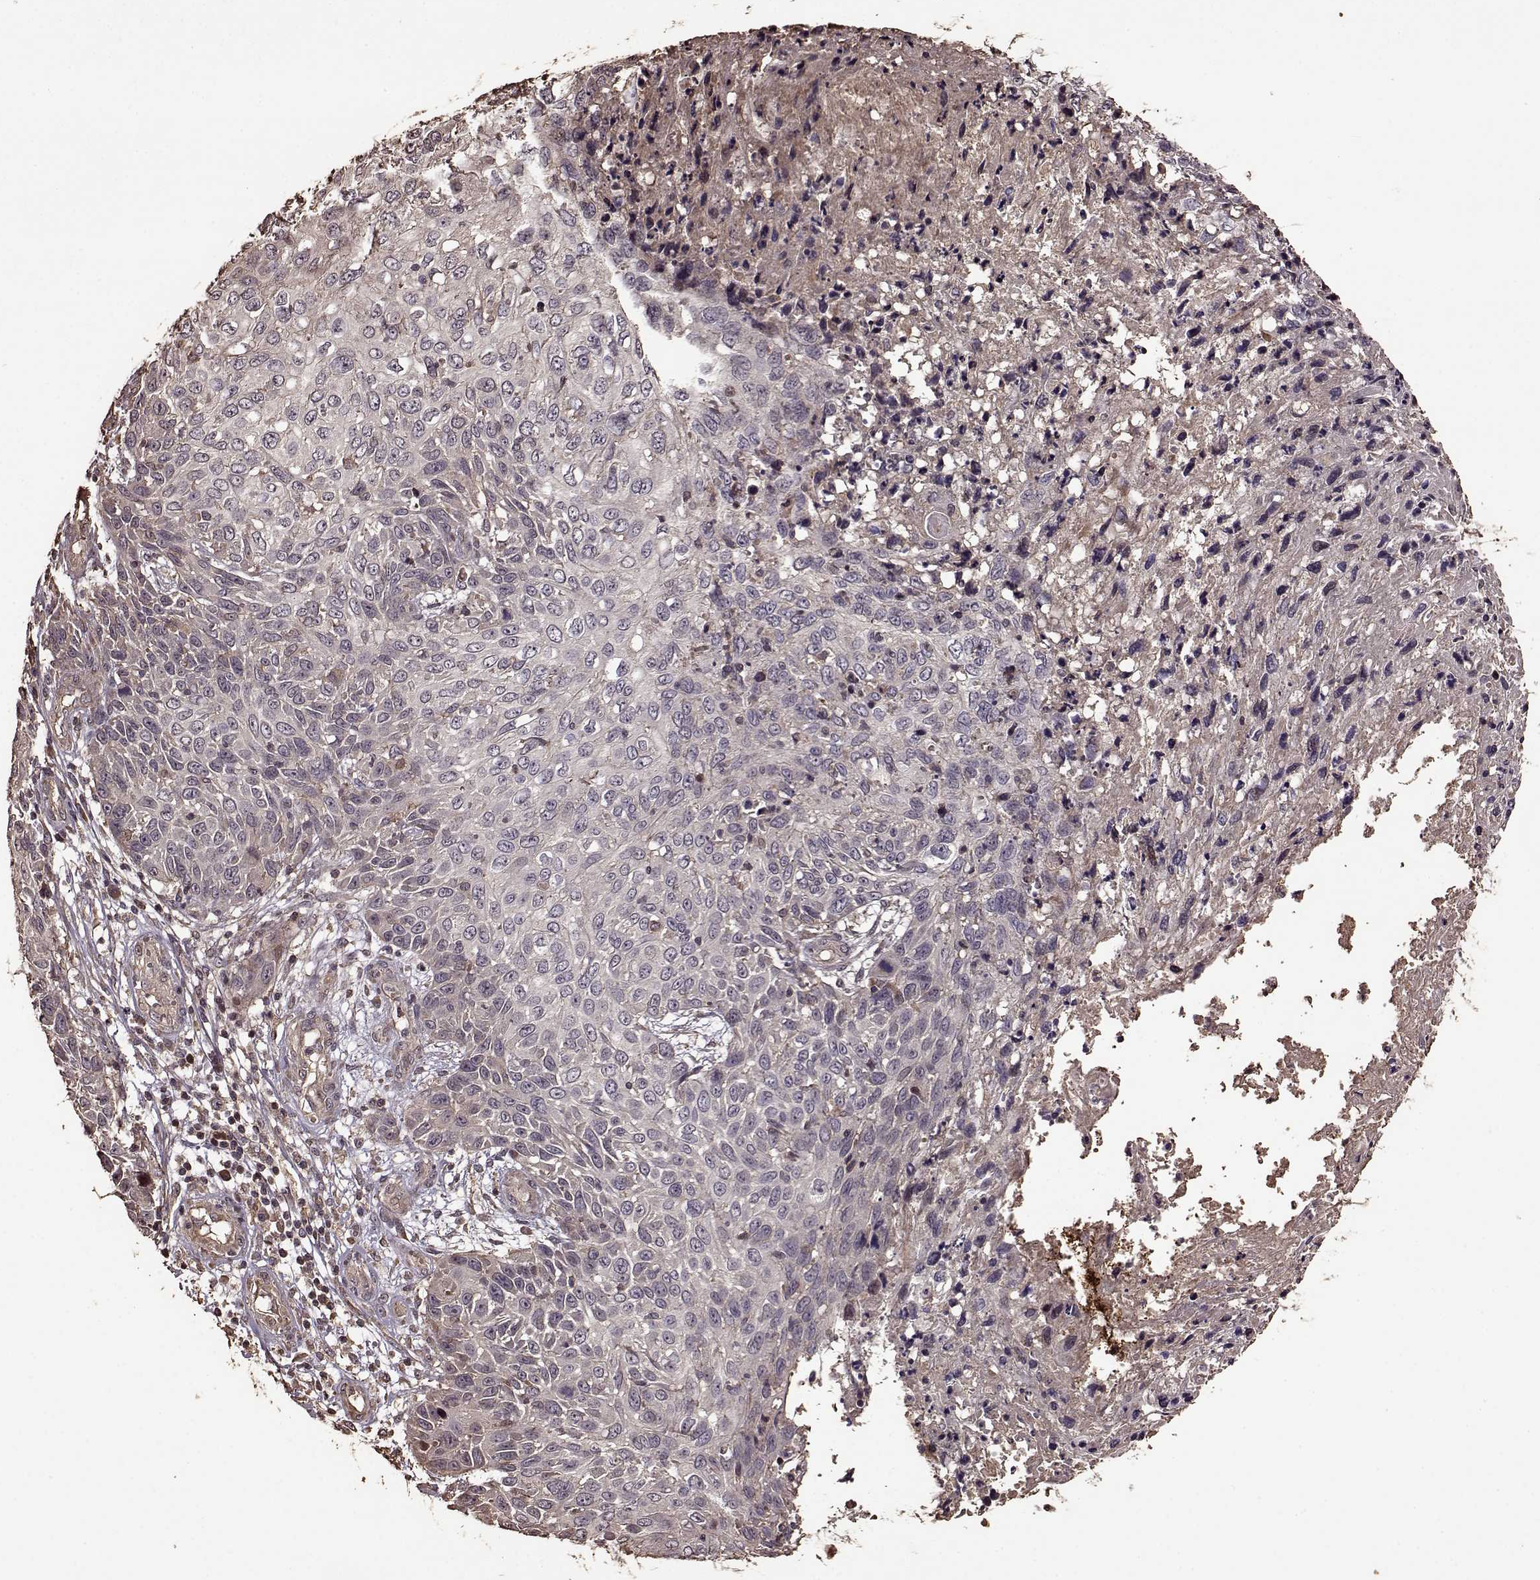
{"staining": {"intensity": "negative", "quantity": "none", "location": "none"}, "tissue": "skin cancer", "cell_type": "Tumor cells", "image_type": "cancer", "snomed": [{"axis": "morphology", "description": "Squamous cell carcinoma, NOS"}, {"axis": "topography", "description": "Skin"}], "caption": "DAB immunohistochemical staining of squamous cell carcinoma (skin) shows no significant positivity in tumor cells. (DAB (3,3'-diaminobenzidine) immunohistochemistry with hematoxylin counter stain).", "gene": "FBXW11", "patient": {"sex": "male", "age": 92}}